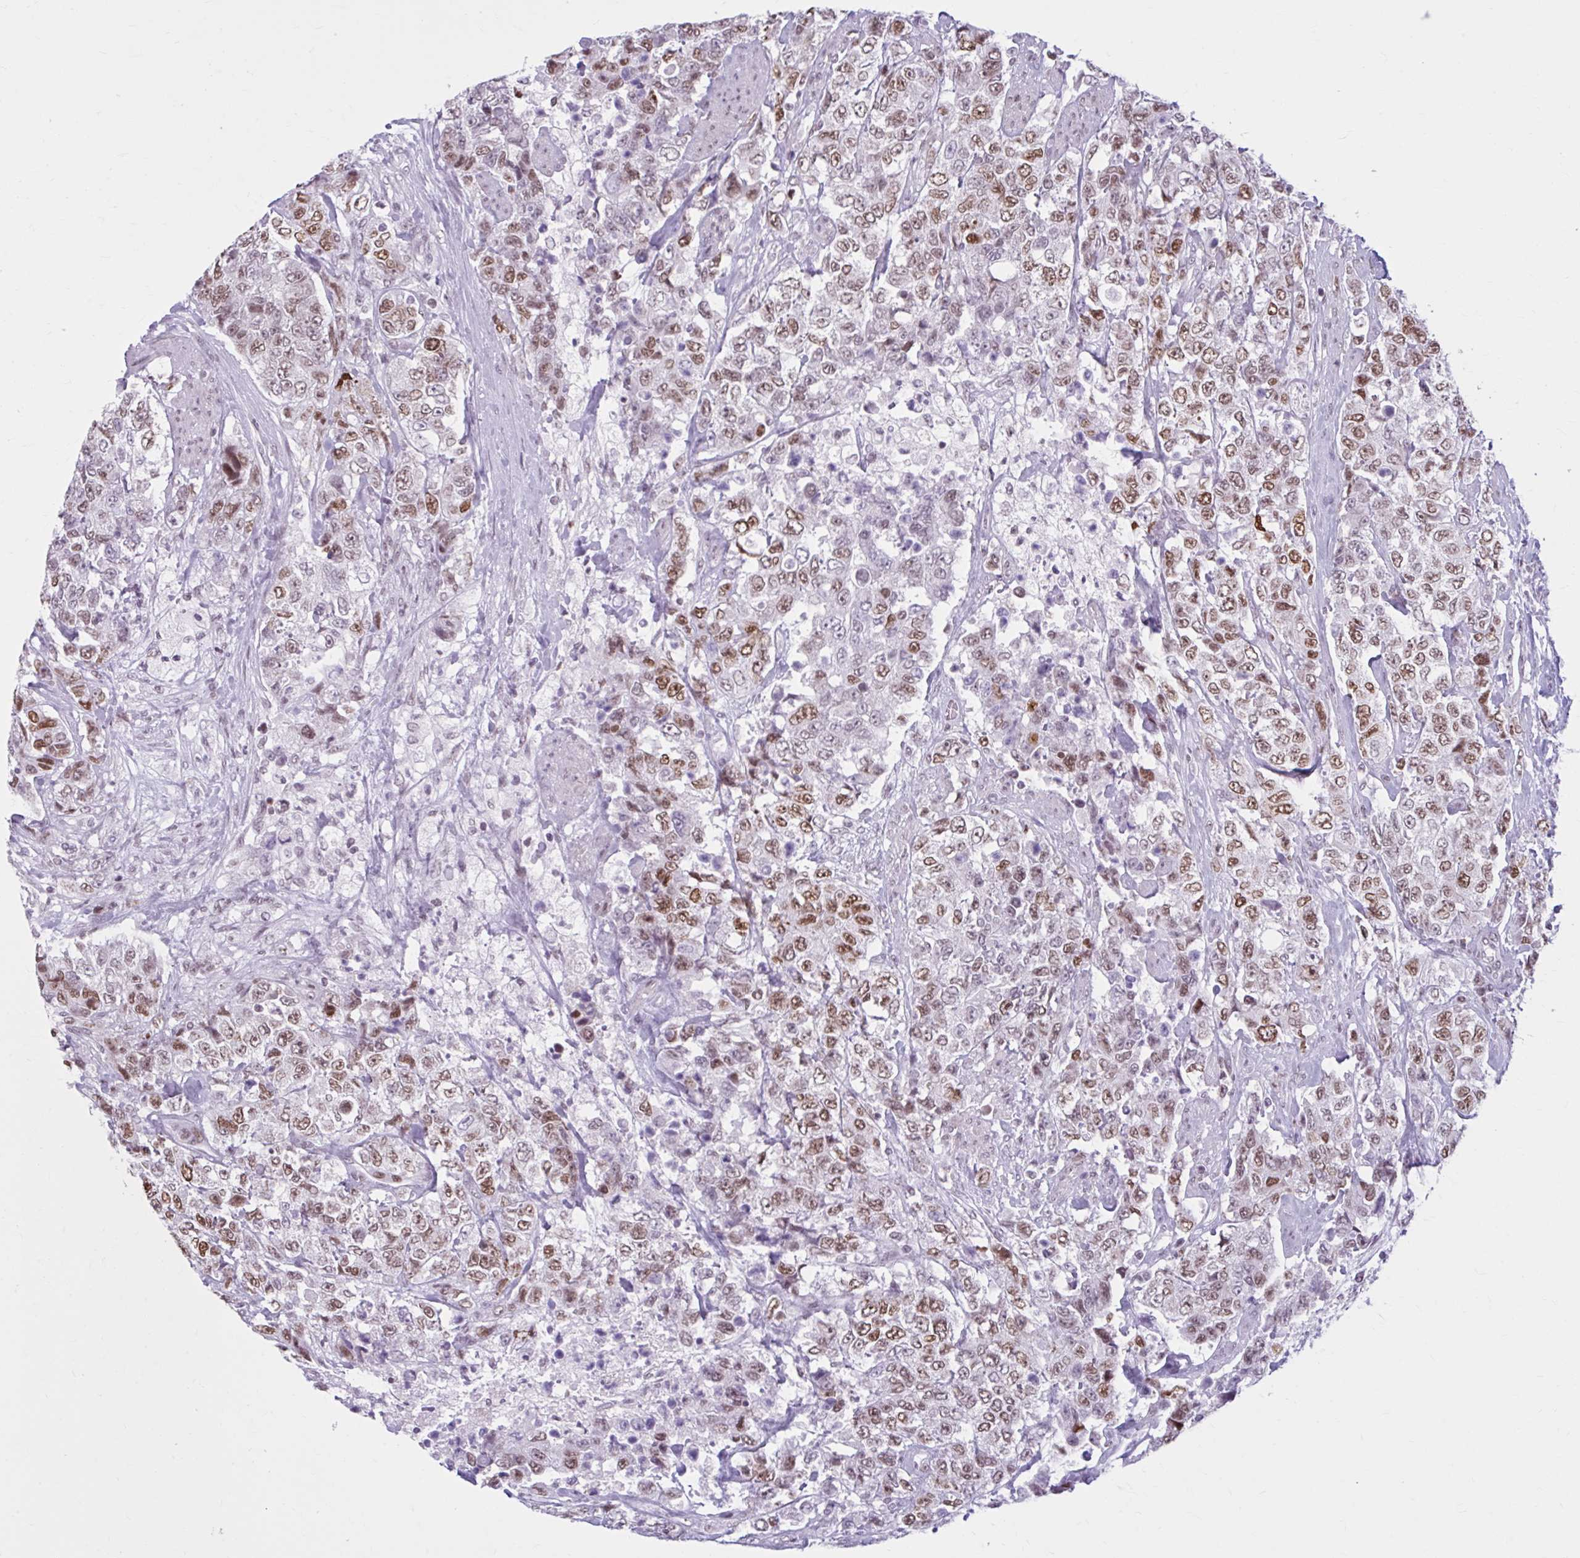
{"staining": {"intensity": "moderate", "quantity": ">75%", "location": "nuclear"}, "tissue": "urothelial cancer", "cell_type": "Tumor cells", "image_type": "cancer", "snomed": [{"axis": "morphology", "description": "Urothelial carcinoma, High grade"}, {"axis": "topography", "description": "Urinary bladder"}], "caption": "An immunohistochemistry image of neoplastic tissue is shown. Protein staining in brown labels moderate nuclear positivity in urothelial cancer within tumor cells.", "gene": "PABIR1", "patient": {"sex": "female", "age": 78}}